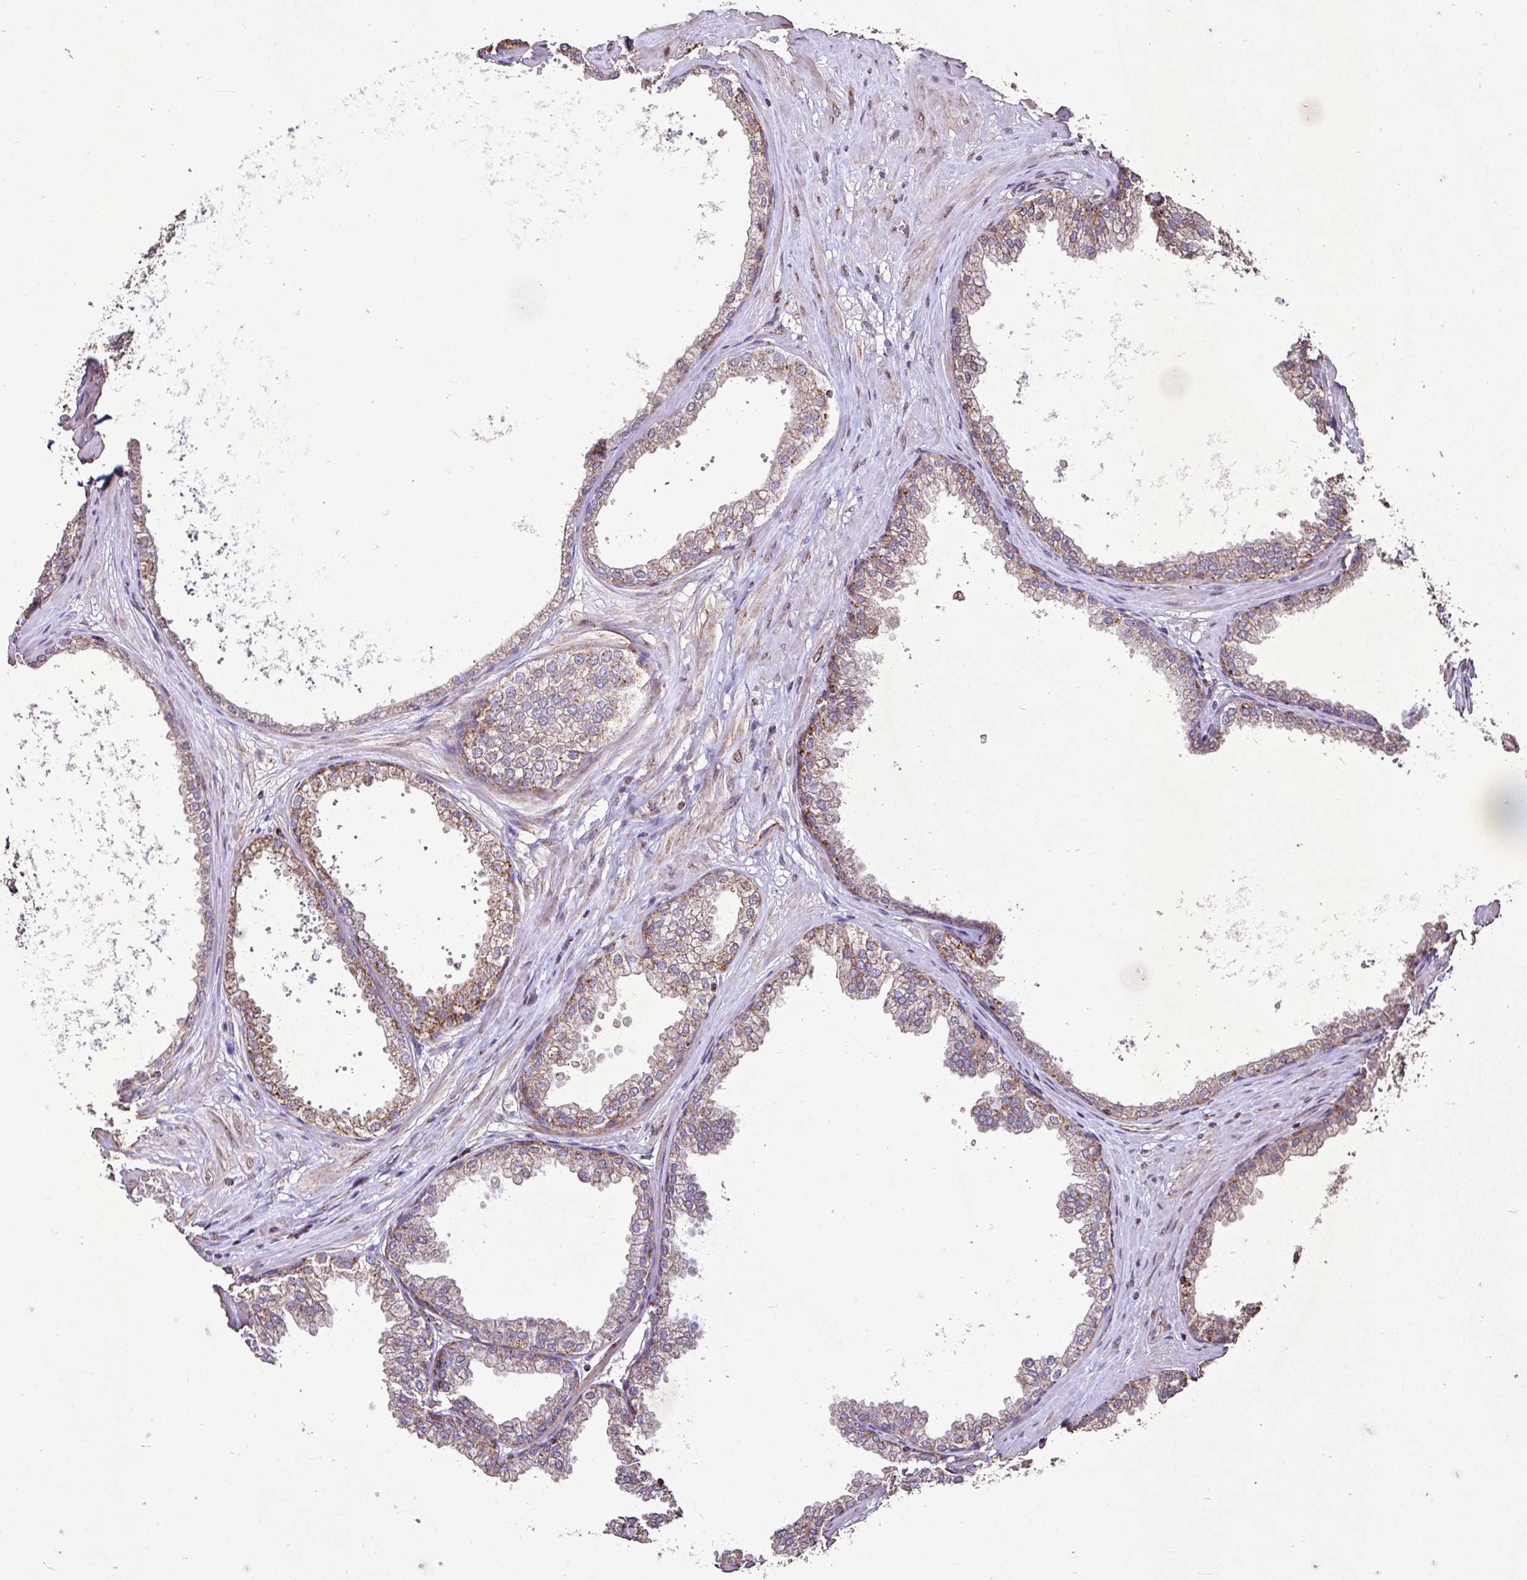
{"staining": {"intensity": "moderate", "quantity": "25%-75%", "location": "cytoplasmic/membranous"}, "tissue": "prostate", "cell_type": "Glandular cells", "image_type": "normal", "snomed": [{"axis": "morphology", "description": "Normal tissue, NOS"}, {"axis": "topography", "description": "Prostate"}], "caption": "Immunohistochemical staining of benign prostate shows moderate cytoplasmic/membranous protein positivity in approximately 25%-75% of glandular cells. (DAB IHC, brown staining for protein, blue staining for nuclei).", "gene": "AGK", "patient": {"sex": "male", "age": 37}}